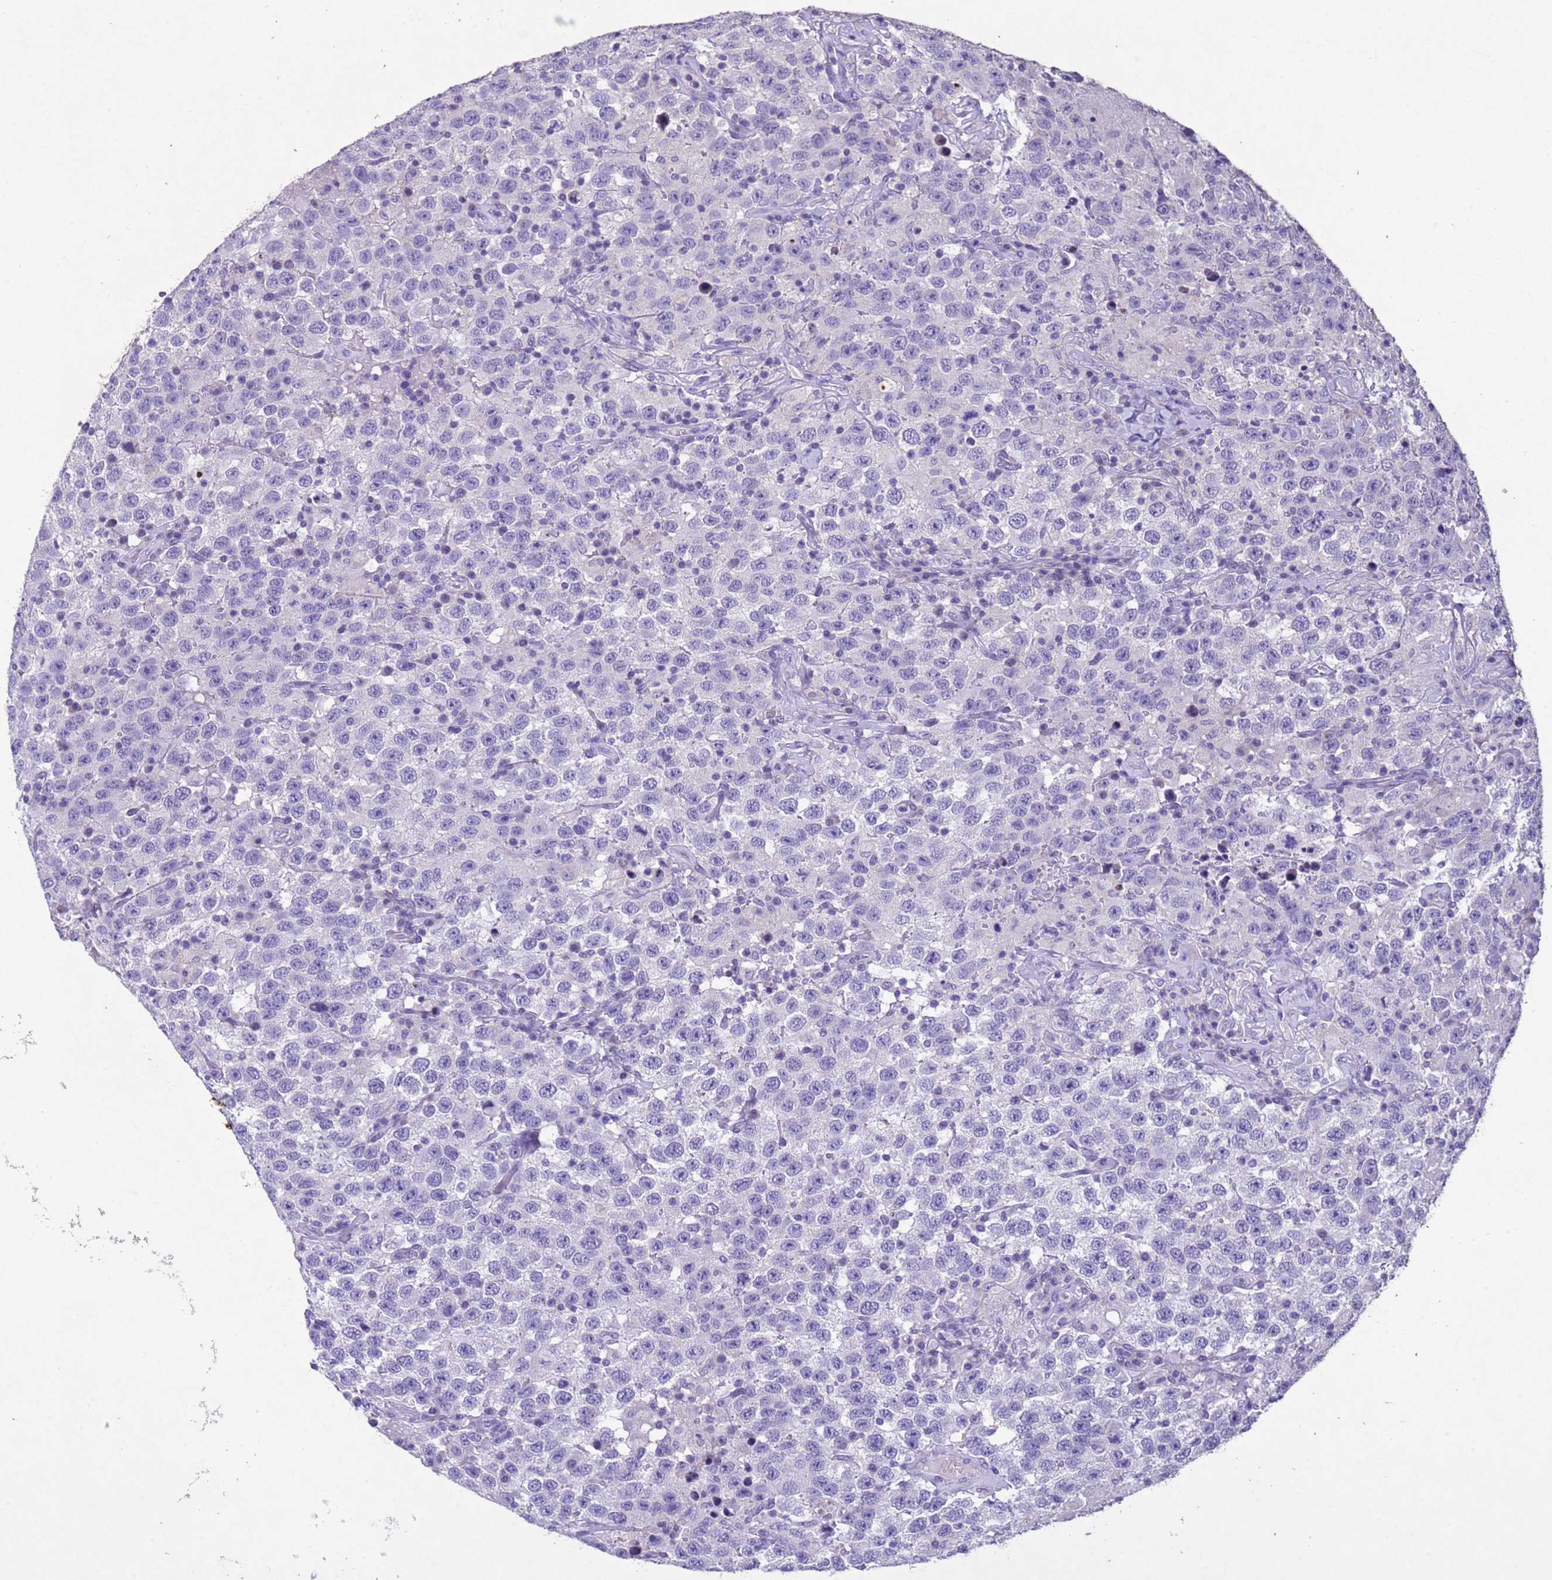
{"staining": {"intensity": "negative", "quantity": "none", "location": "none"}, "tissue": "testis cancer", "cell_type": "Tumor cells", "image_type": "cancer", "snomed": [{"axis": "morphology", "description": "Seminoma, NOS"}, {"axis": "topography", "description": "Testis"}], "caption": "This is a image of immunohistochemistry (IHC) staining of testis cancer, which shows no expression in tumor cells.", "gene": "NLRP11", "patient": {"sex": "male", "age": 41}}